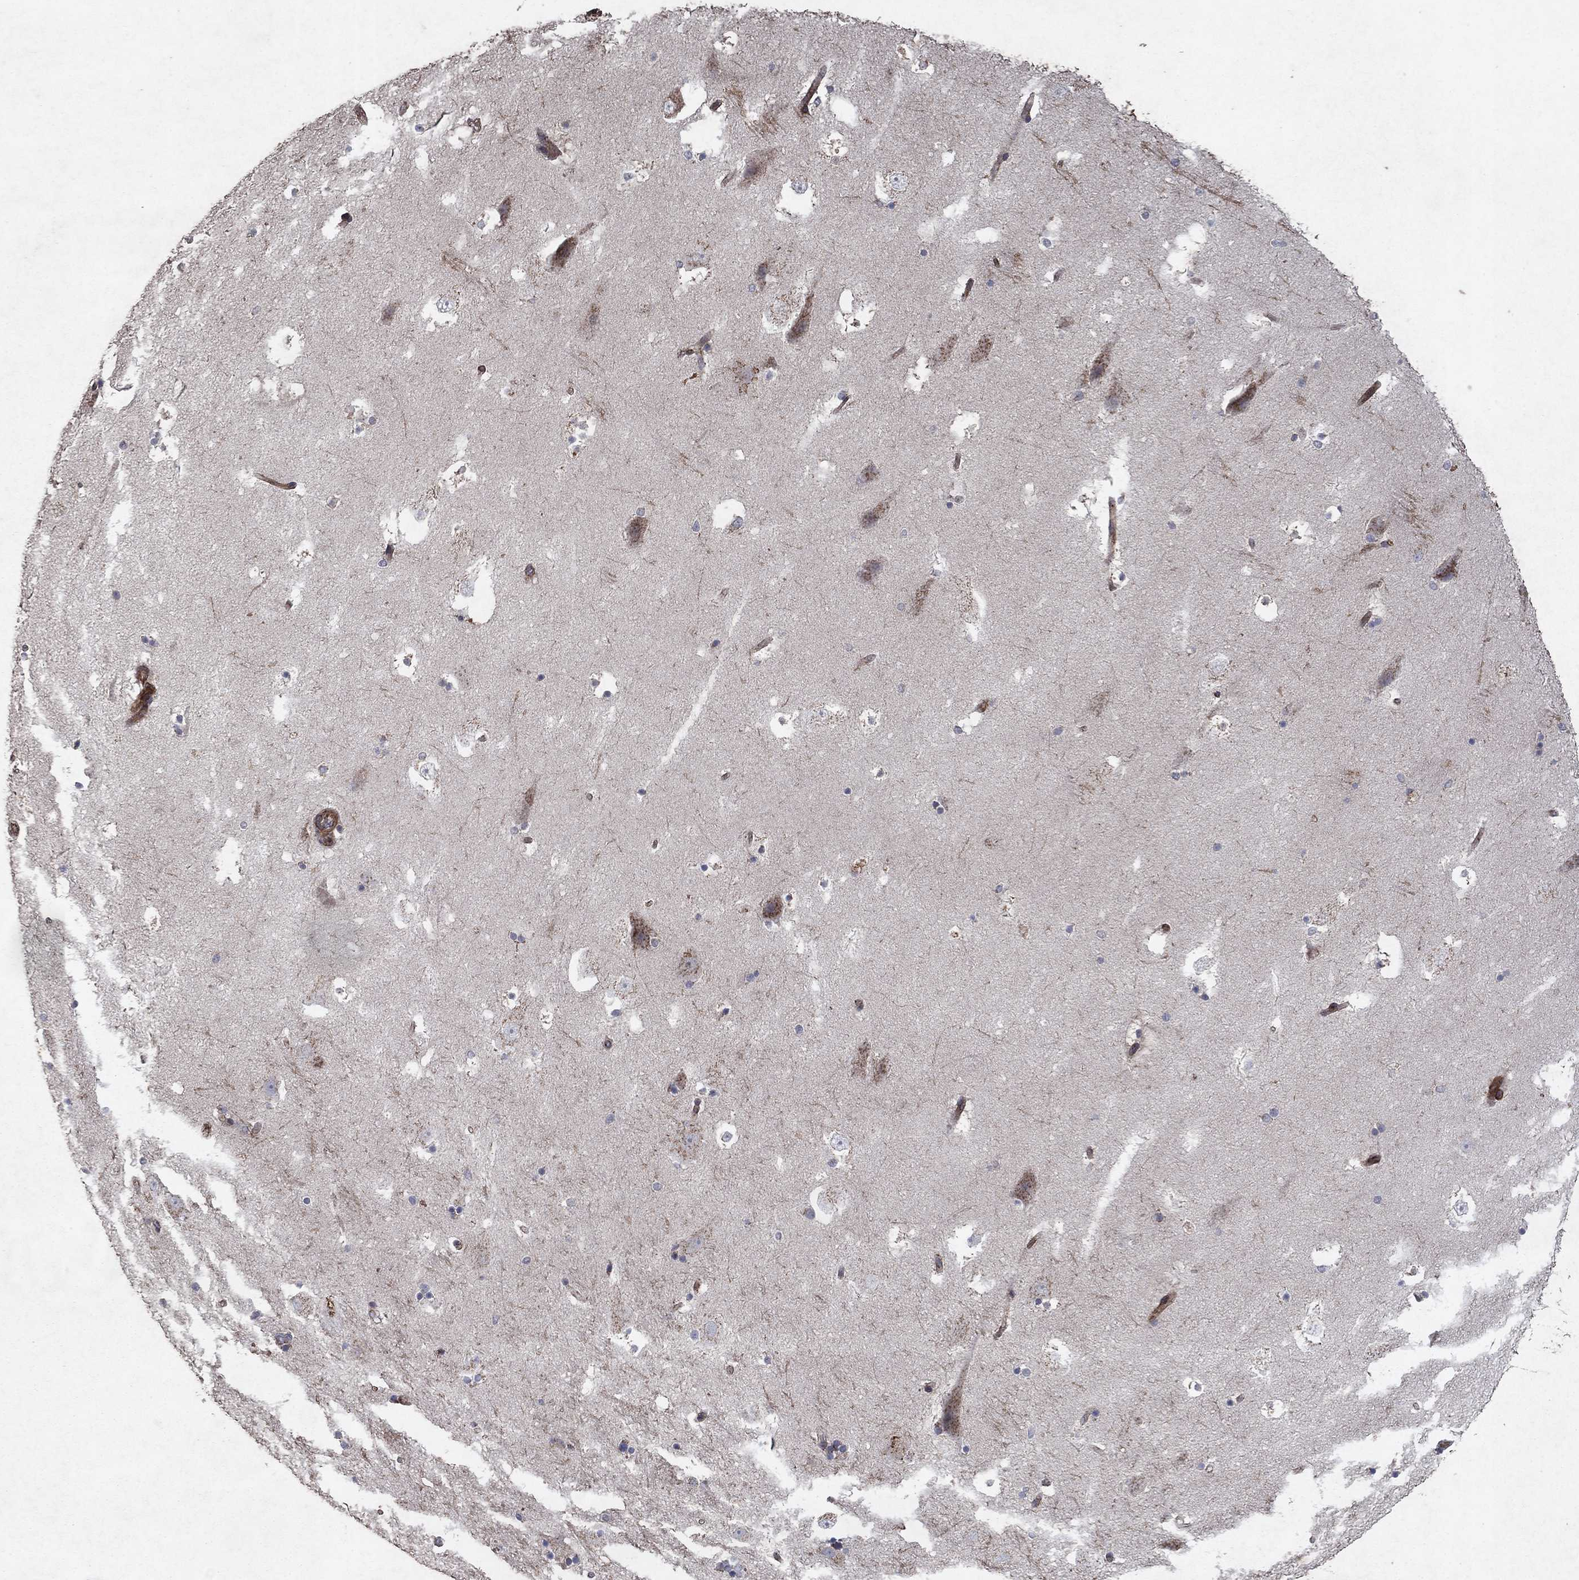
{"staining": {"intensity": "strong", "quantity": "<25%", "location": "cytoplasmic/membranous"}, "tissue": "hippocampus", "cell_type": "Glial cells", "image_type": "normal", "snomed": [{"axis": "morphology", "description": "Normal tissue, NOS"}, {"axis": "topography", "description": "Hippocampus"}], "caption": "Brown immunohistochemical staining in unremarkable hippocampus reveals strong cytoplasmic/membranous expression in about <25% of glial cells.", "gene": "FRG1", "patient": {"sex": "male", "age": 51}}